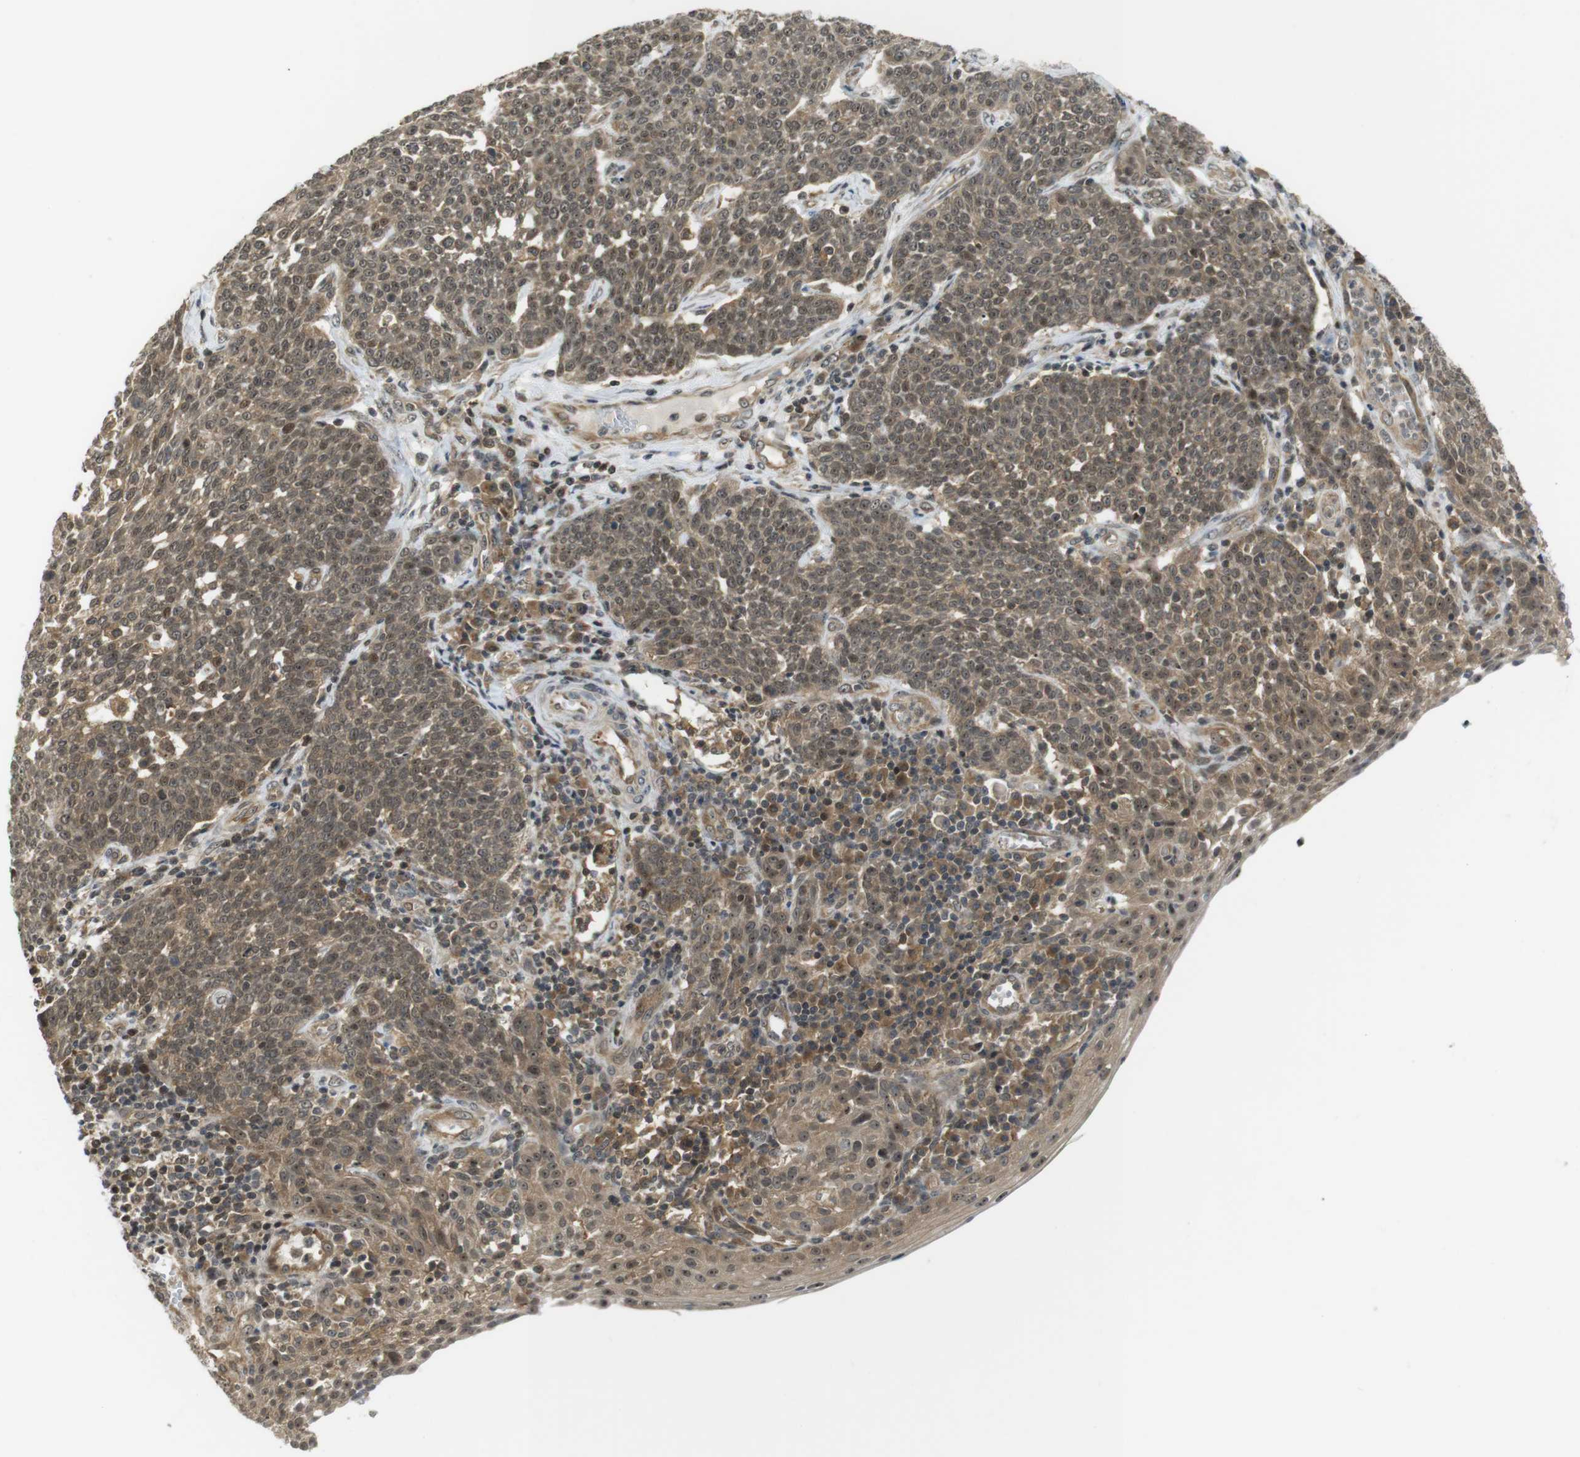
{"staining": {"intensity": "weak", "quantity": ">75%", "location": "cytoplasmic/membranous,nuclear"}, "tissue": "cervical cancer", "cell_type": "Tumor cells", "image_type": "cancer", "snomed": [{"axis": "morphology", "description": "Squamous cell carcinoma, NOS"}, {"axis": "topography", "description": "Cervix"}], "caption": "Brown immunohistochemical staining in human squamous cell carcinoma (cervical) displays weak cytoplasmic/membranous and nuclear staining in about >75% of tumor cells. (Stains: DAB in brown, nuclei in blue, Microscopy: brightfield microscopy at high magnification).", "gene": "CC2D1A", "patient": {"sex": "female", "age": 34}}